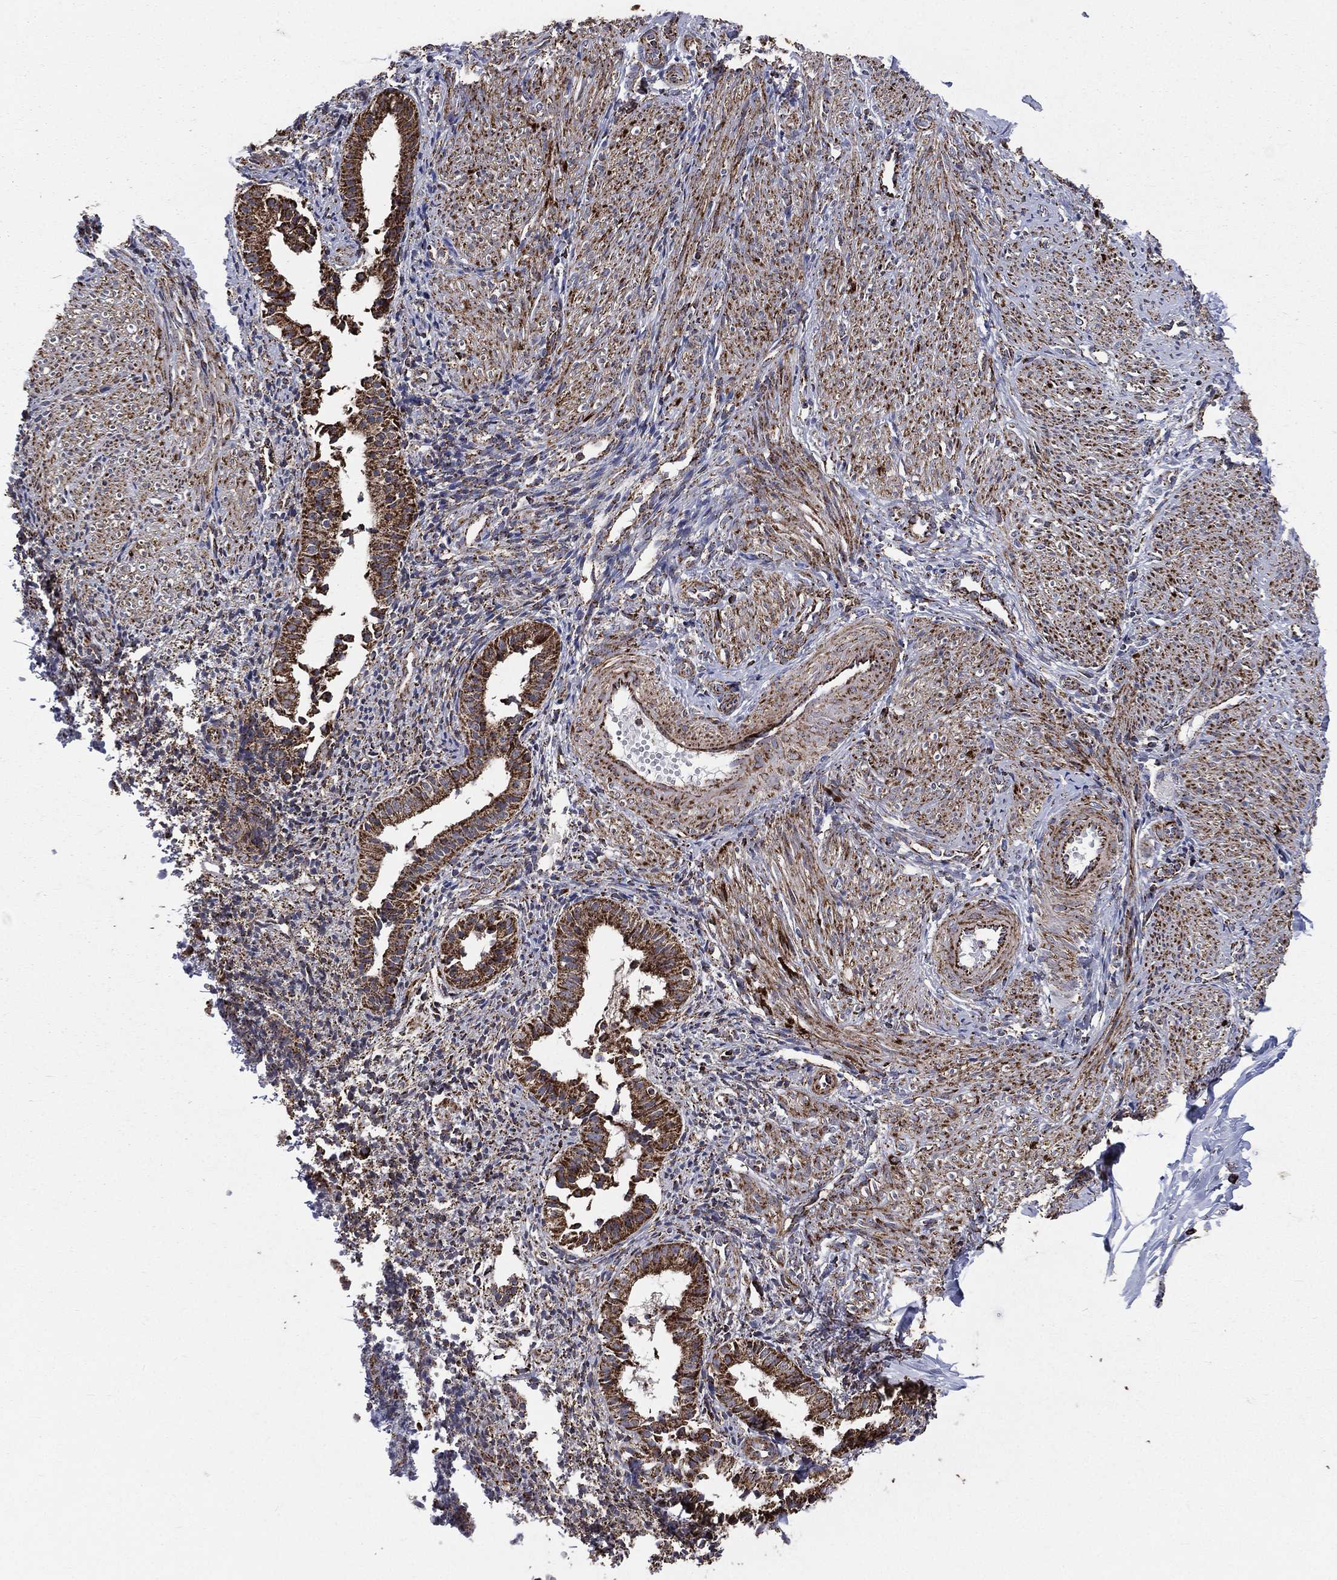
{"staining": {"intensity": "negative", "quantity": "none", "location": "none"}, "tissue": "endometrium", "cell_type": "Cells in endometrial stroma", "image_type": "normal", "snomed": [{"axis": "morphology", "description": "Normal tissue, NOS"}, {"axis": "topography", "description": "Endometrium"}], "caption": "IHC photomicrograph of benign endometrium: endometrium stained with DAB displays no significant protein expression in cells in endometrial stroma. (DAB immunohistochemistry (IHC) with hematoxylin counter stain).", "gene": "GOT2", "patient": {"sex": "female", "age": 47}}